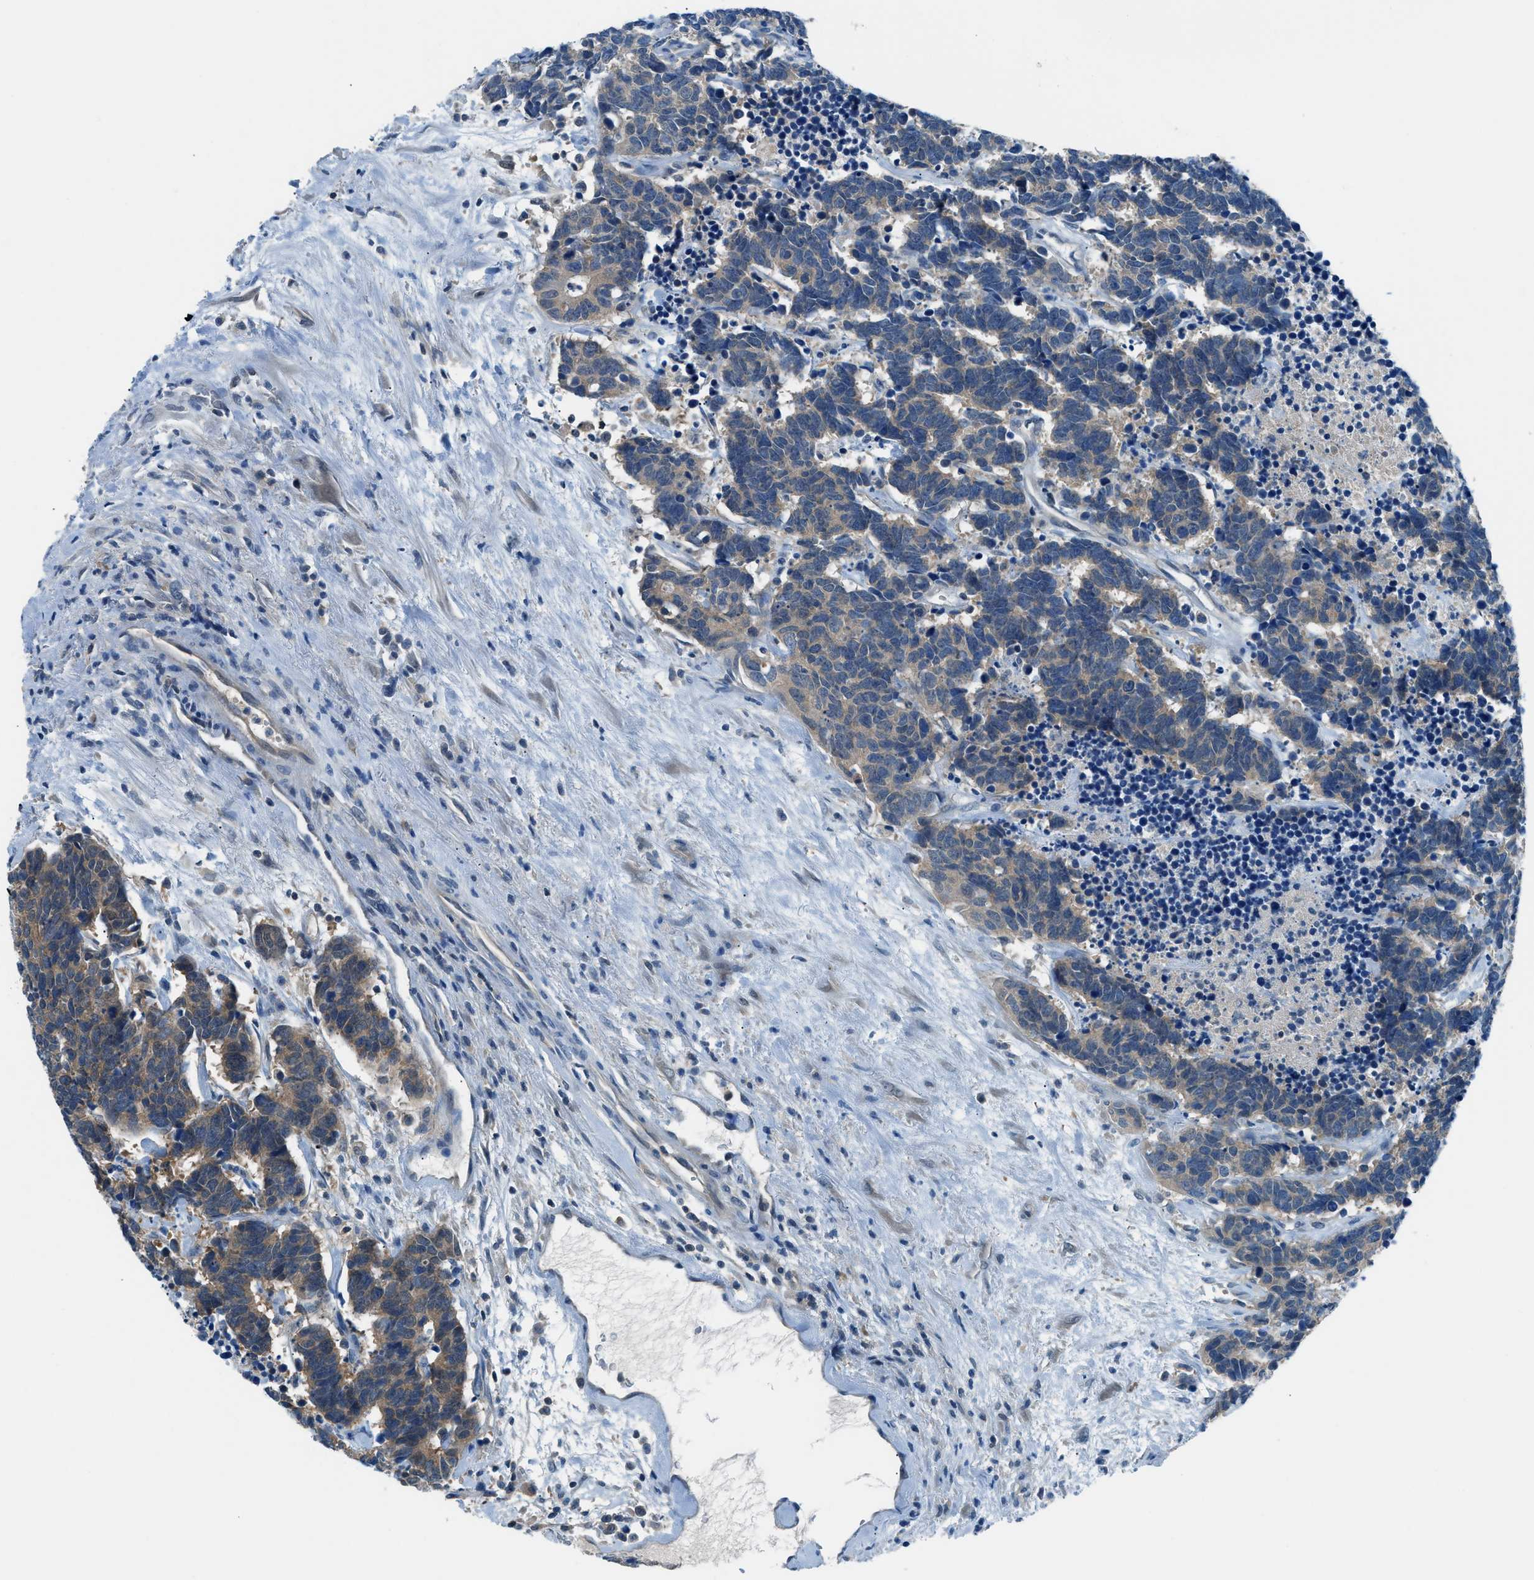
{"staining": {"intensity": "weak", "quantity": "<25%", "location": "cytoplasmic/membranous"}, "tissue": "carcinoid", "cell_type": "Tumor cells", "image_type": "cancer", "snomed": [{"axis": "morphology", "description": "Carcinoma, NOS"}, {"axis": "morphology", "description": "Carcinoid, malignant, NOS"}, {"axis": "topography", "description": "Urinary bladder"}], "caption": "Carcinoma was stained to show a protein in brown. There is no significant expression in tumor cells.", "gene": "ACP1", "patient": {"sex": "male", "age": 57}}